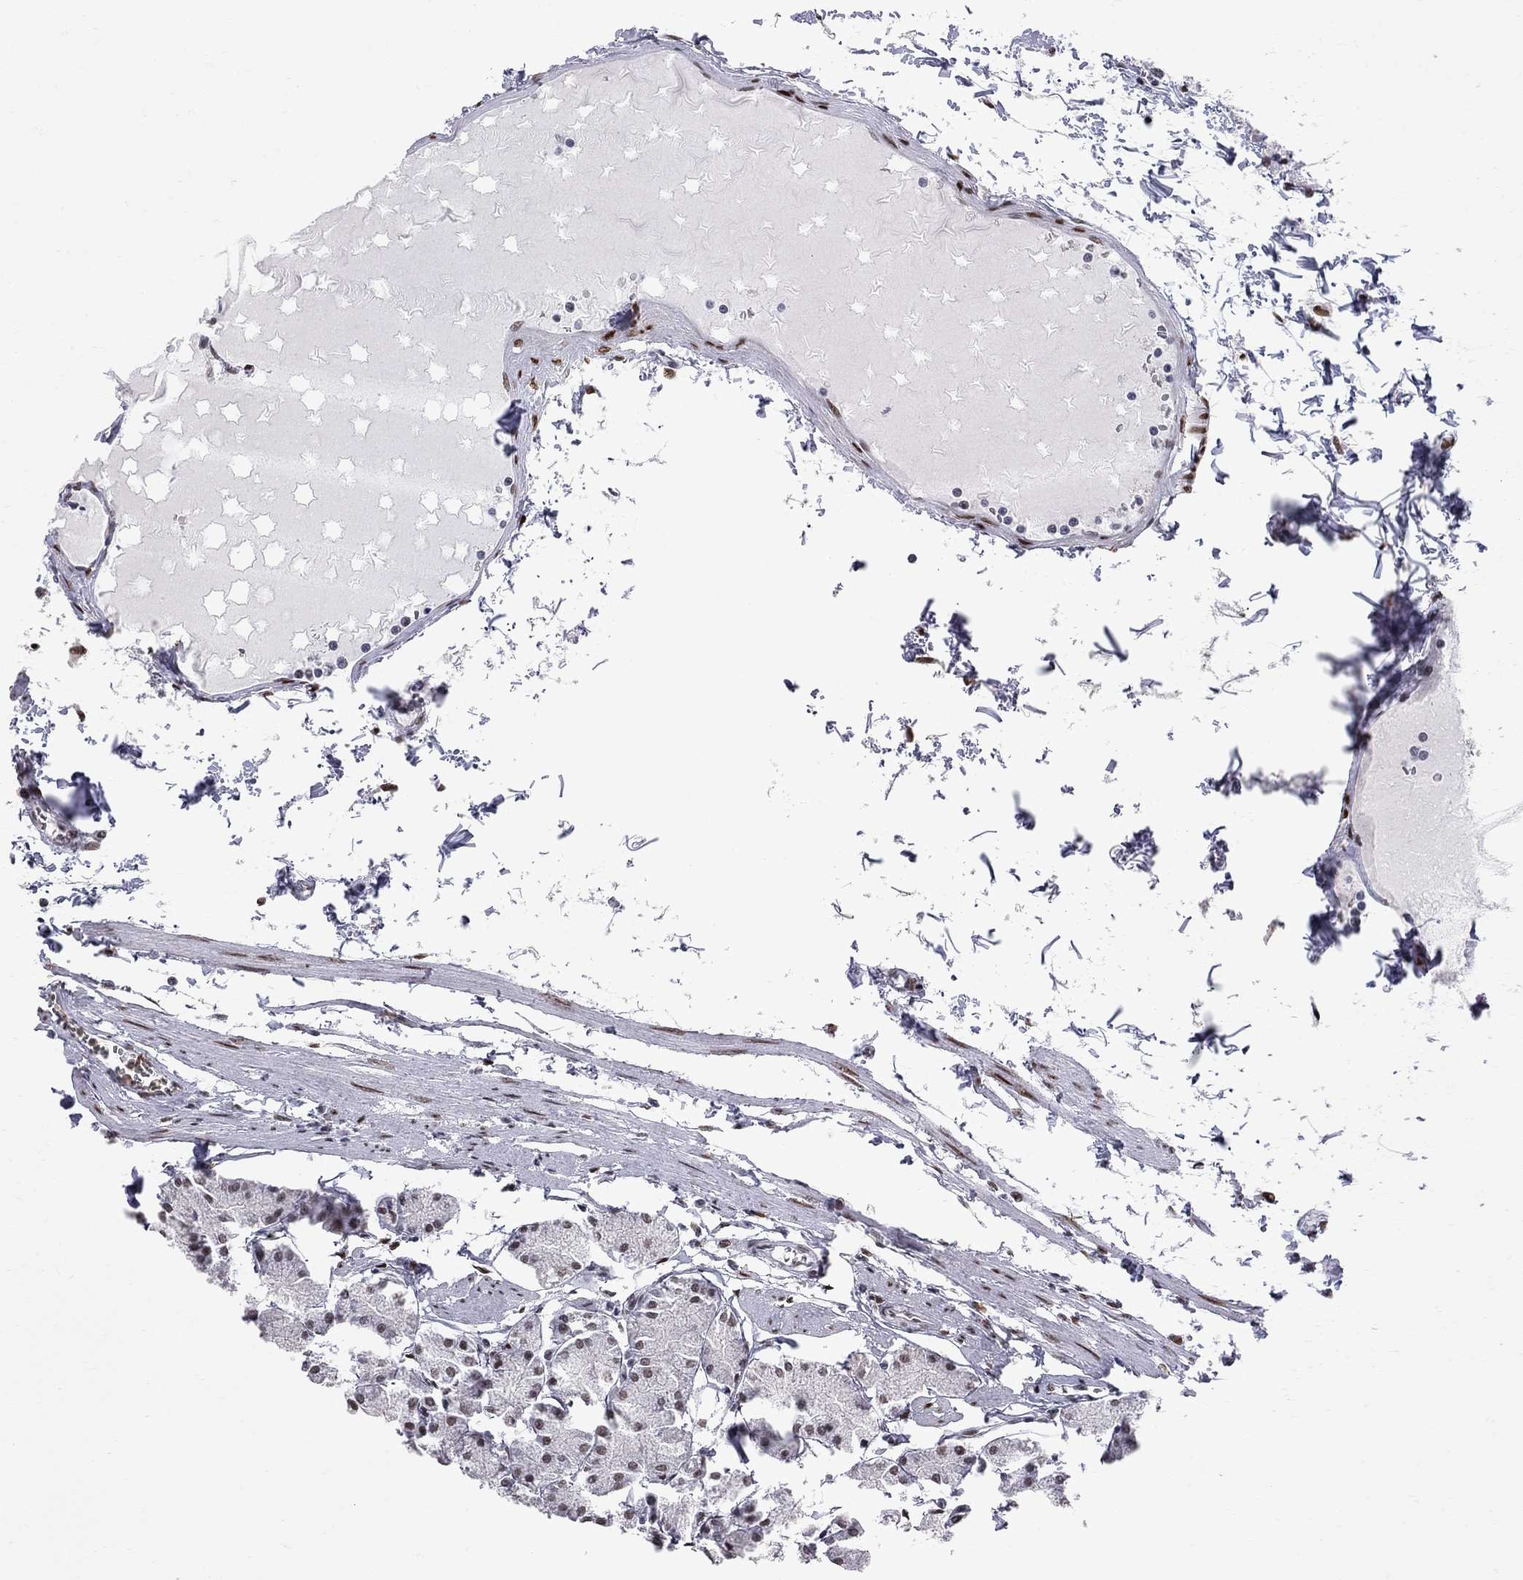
{"staining": {"intensity": "moderate", "quantity": "<25%", "location": "nuclear"}, "tissue": "stomach", "cell_type": "Glandular cells", "image_type": "normal", "snomed": [{"axis": "morphology", "description": "Normal tissue, NOS"}, {"axis": "topography", "description": "Stomach, upper"}], "caption": "Stomach stained with immunohistochemistry shows moderate nuclear staining in approximately <25% of glandular cells.", "gene": "ZBTB47", "patient": {"sex": "male", "age": 60}}